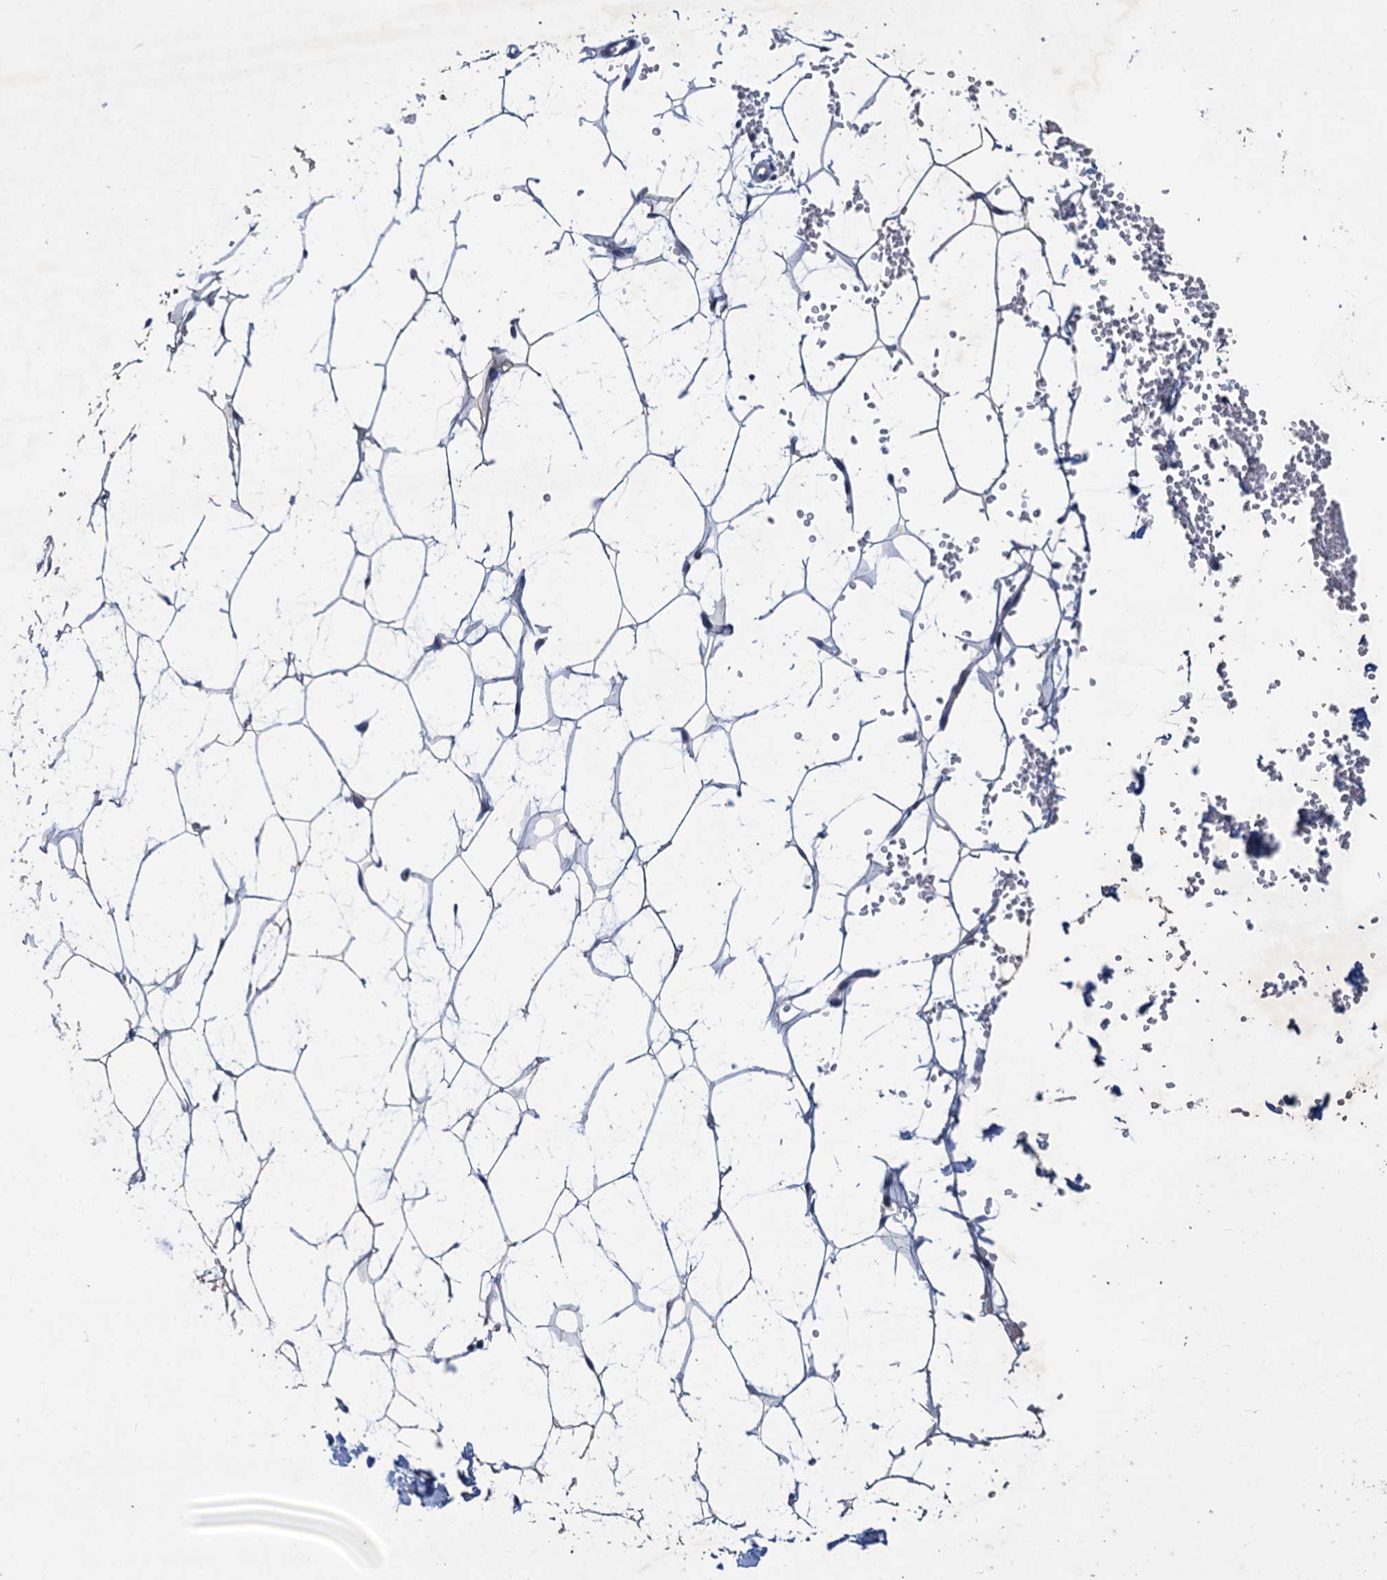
{"staining": {"intensity": "negative", "quantity": "none", "location": "none"}, "tissue": "adipose tissue", "cell_type": "Adipocytes", "image_type": "normal", "snomed": [{"axis": "morphology", "description": "Normal tissue, NOS"}, {"axis": "topography", "description": "Breast"}], "caption": "This is a image of IHC staining of benign adipose tissue, which shows no staining in adipocytes.", "gene": "ESYT3", "patient": {"sex": "female", "age": 23}}